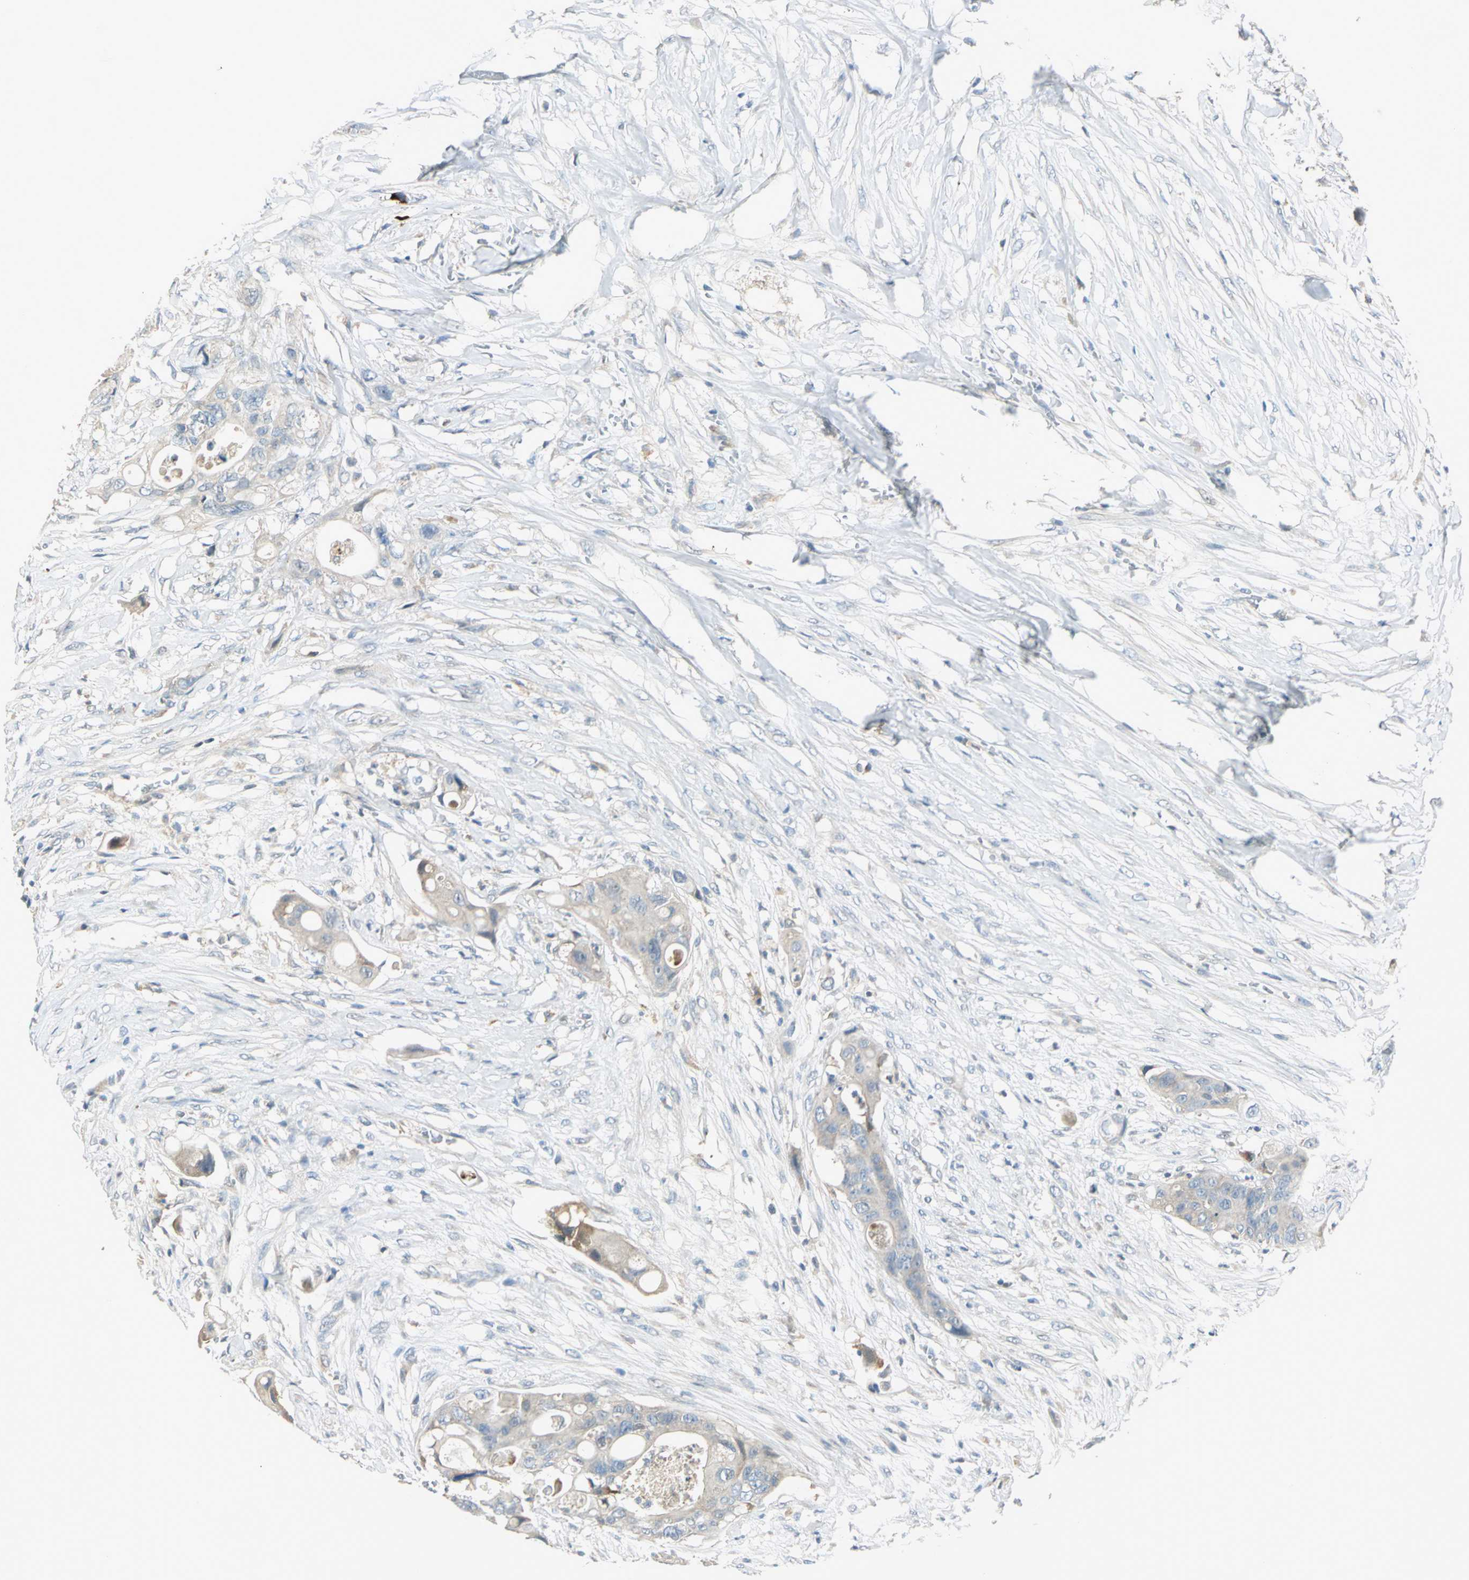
{"staining": {"intensity": "weak", "quantity": "<25%", "location": "cytoplasmic/membranous"}, "tissue": "colorectal cancer", "cell_type": "Tumor cells", "image_type": "cancer", "snomed": [{"axis": "morphology", "description": "Adenocarcinoma, NOS"}, {"axis": "topography", "description": "Colon"}], "caption": "This is an immunohistochemistry histopathology image of human colorectal adenocarcinoma. There is no positivity in tumor cells.", "gene": "PROC", "patient": {"sex": "female", "age": 57}}